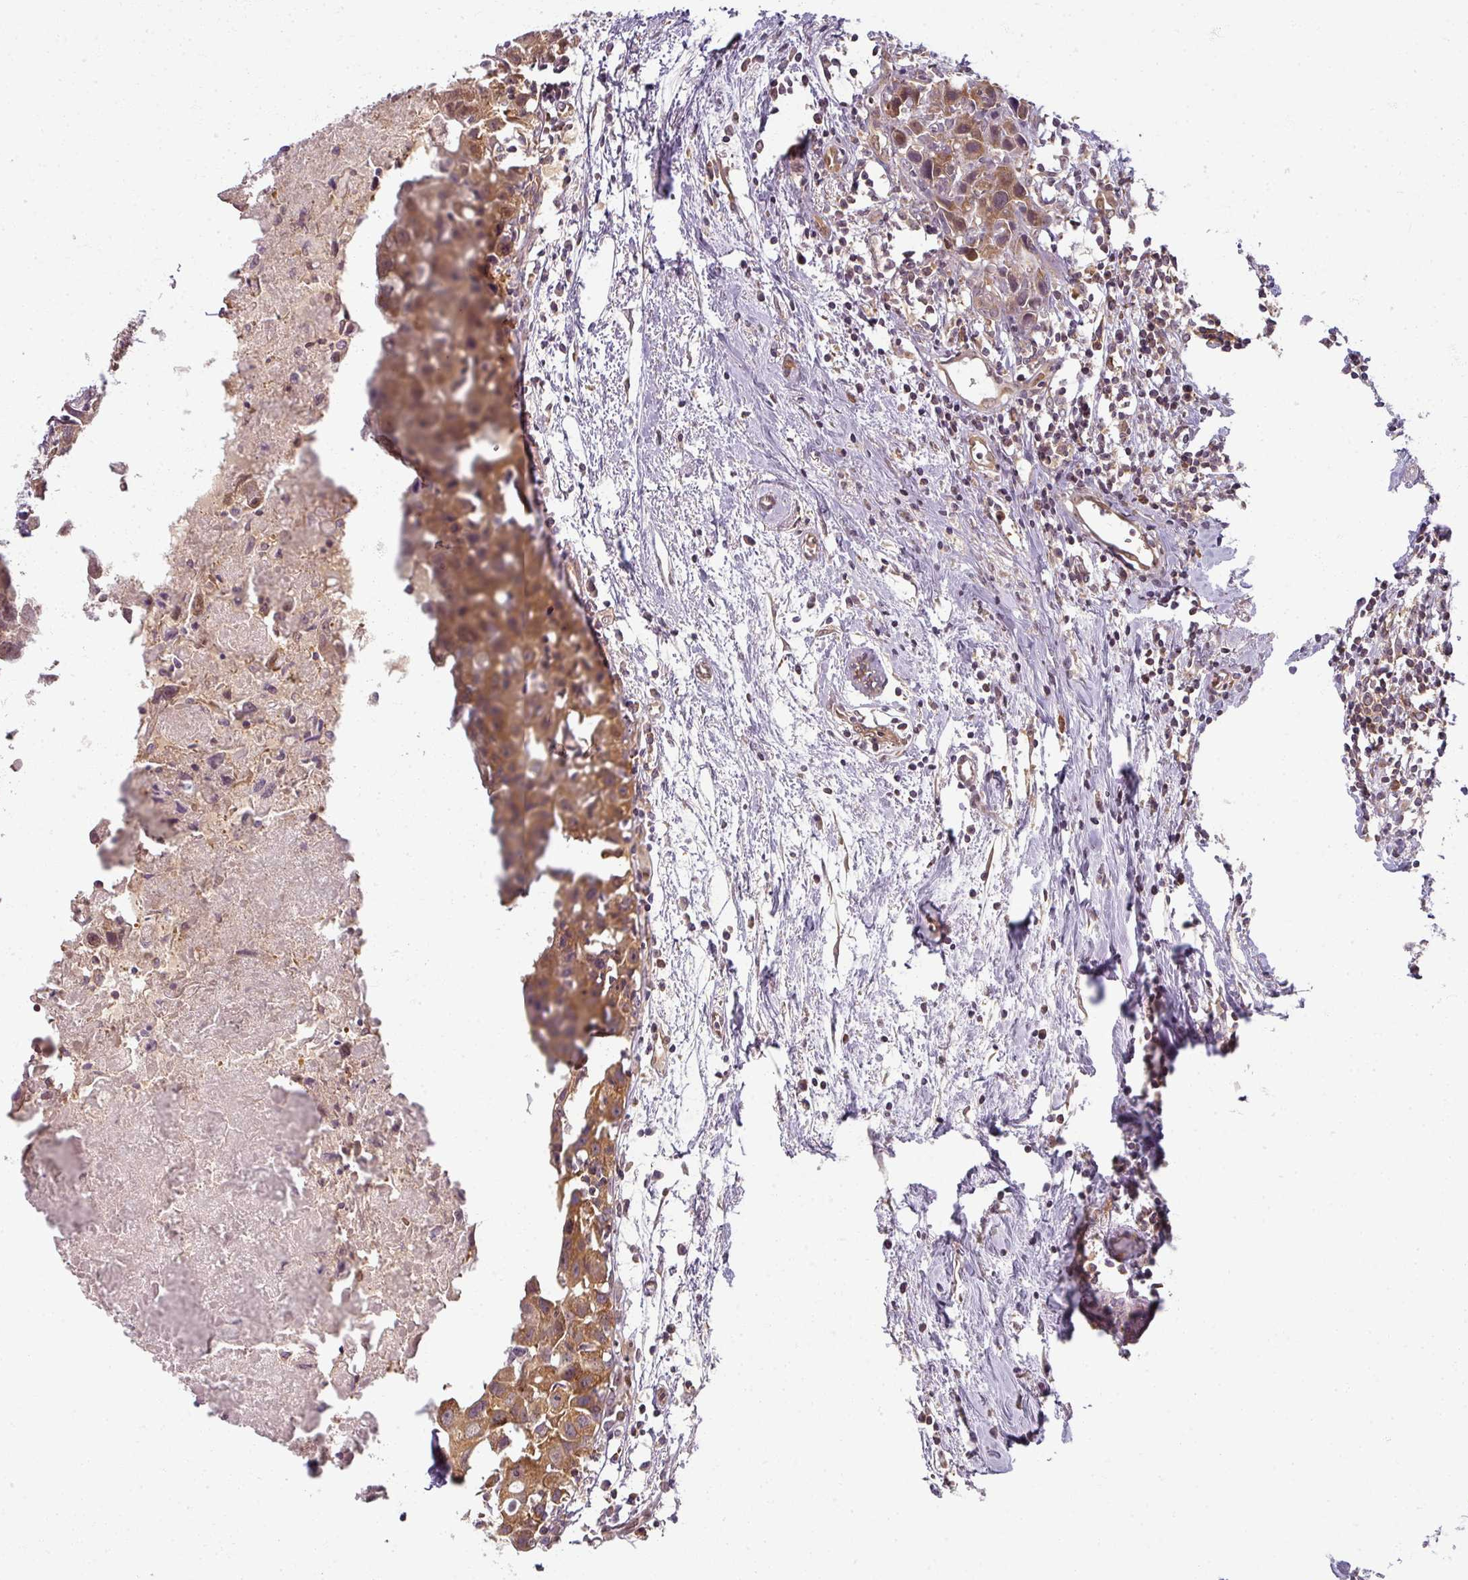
{"staining": {"intensity": "moderate", "quantity": ">75%", "location": "cytoplasmic/membranous"}, "tissue": "breast cancer", "cell_type": "Tumor cells", "image_type": "cancer", "snomed": [{"axis": "morphology", "description": "Carcinoma, NOS"}, {"axis": "topography", "description": "Breast"}], "caption": "High-magnification brightfield microscopy of carcinoma (breast) stained with DAB (brown) and counterstained with hematoxylin (blue). tumor cells exhibit moderate cytoplasmic/membranous positivity is seen in about>75% of cells.", "gene": "AGPAT4", "patient": {"sex": "female", "age": 60}}